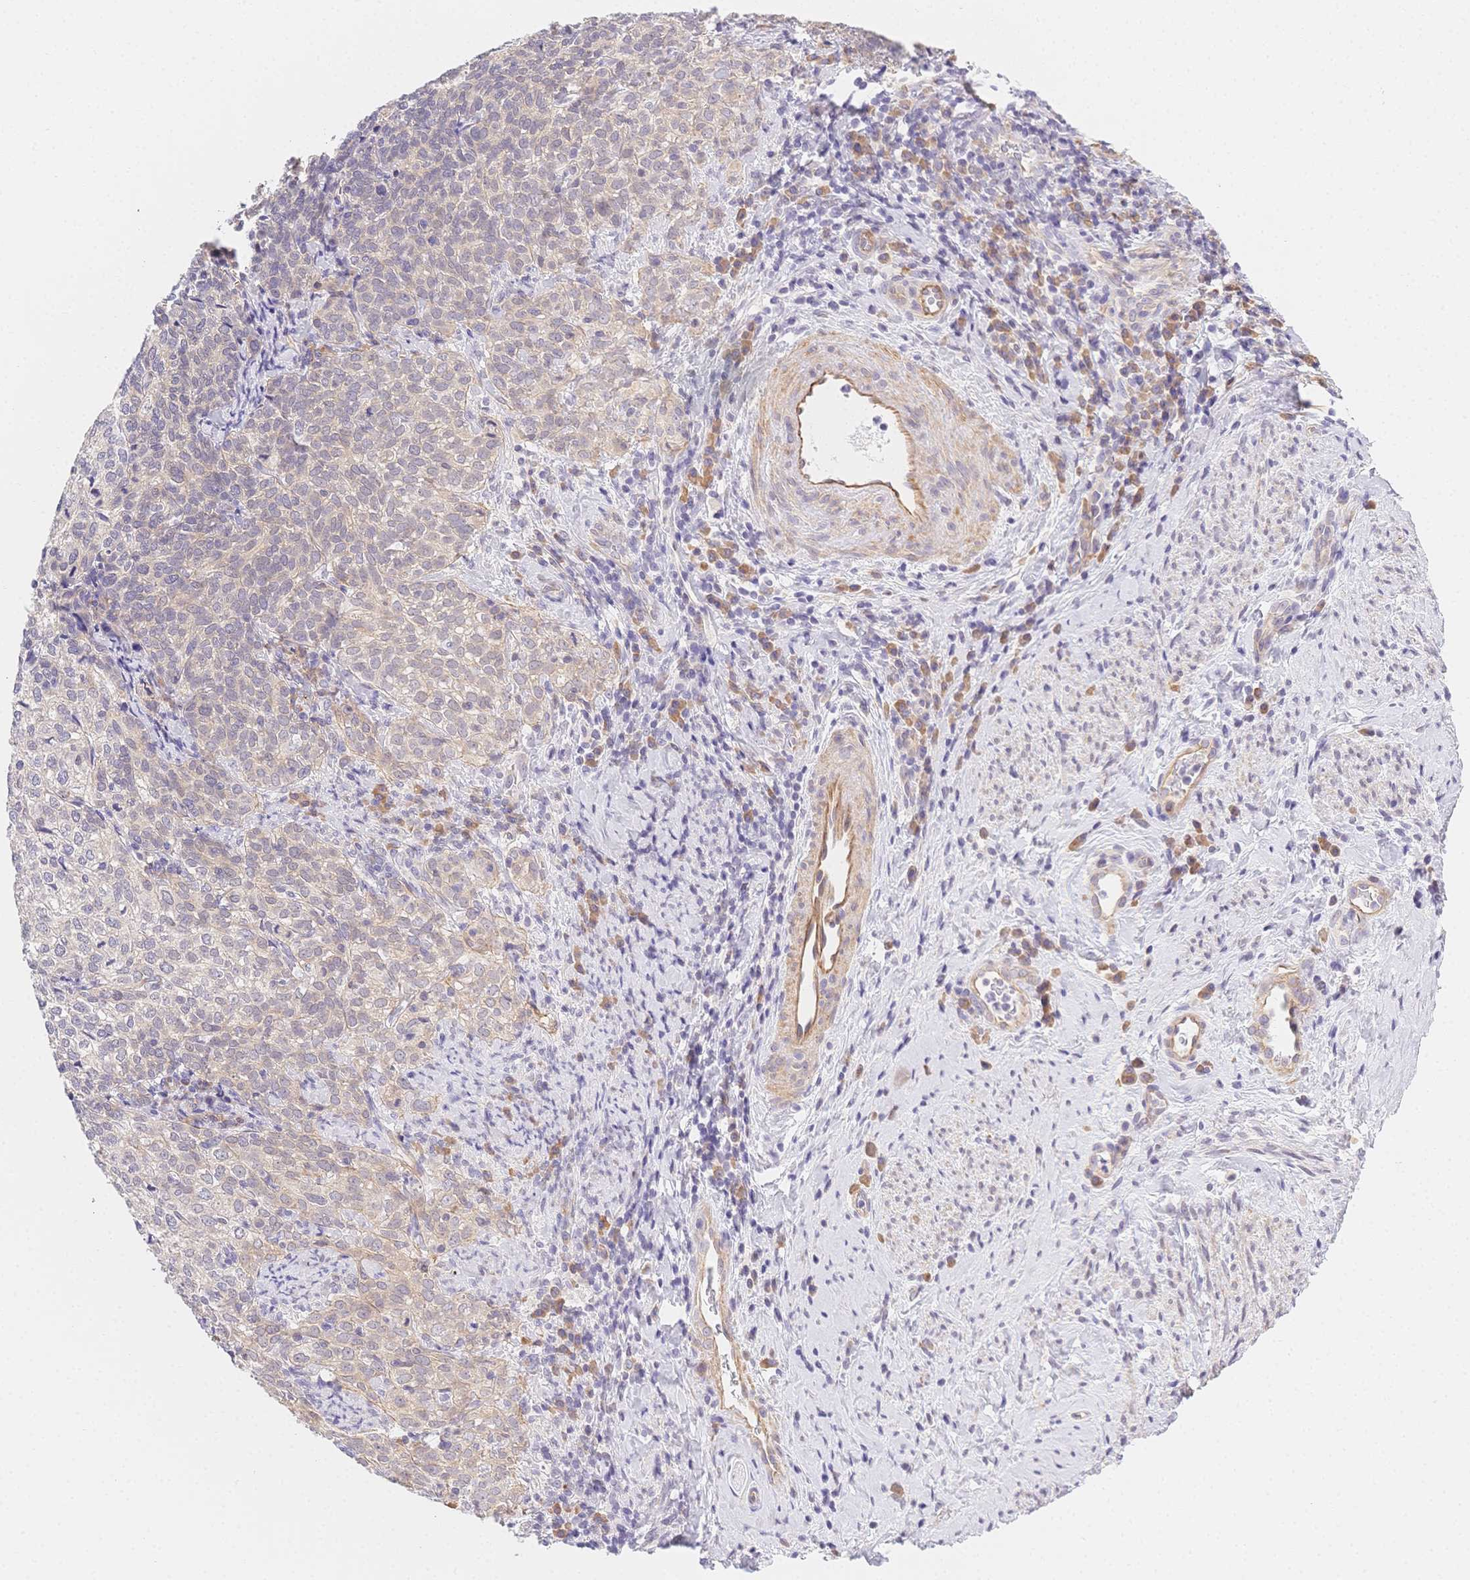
{"staining": {"intensity": "negative", "quantity": "none", "location": "none"}, "tissue": "cervical cancer", "cell_type": "Tumor cells", "image_type": "cancer", "snomed": [{"axis": "morphology", "description": "Normal tissue, NOS"}, {"axis": "morphology", "description": "Squamous cell carcinoma, NOS"}, {"axis": "topography", "description": "Vagina"}, {"axis": "topography", "description": "Cervix"}], "caption": "DAB (3,3'-diaminobenzidine) immunohistochemical staining of squamous cell carcinoma (cervical) exhibits no significant positivity in tumor cells.", "gene": "CSN1S1", "patient": {"sex": "female", "age": 45}}